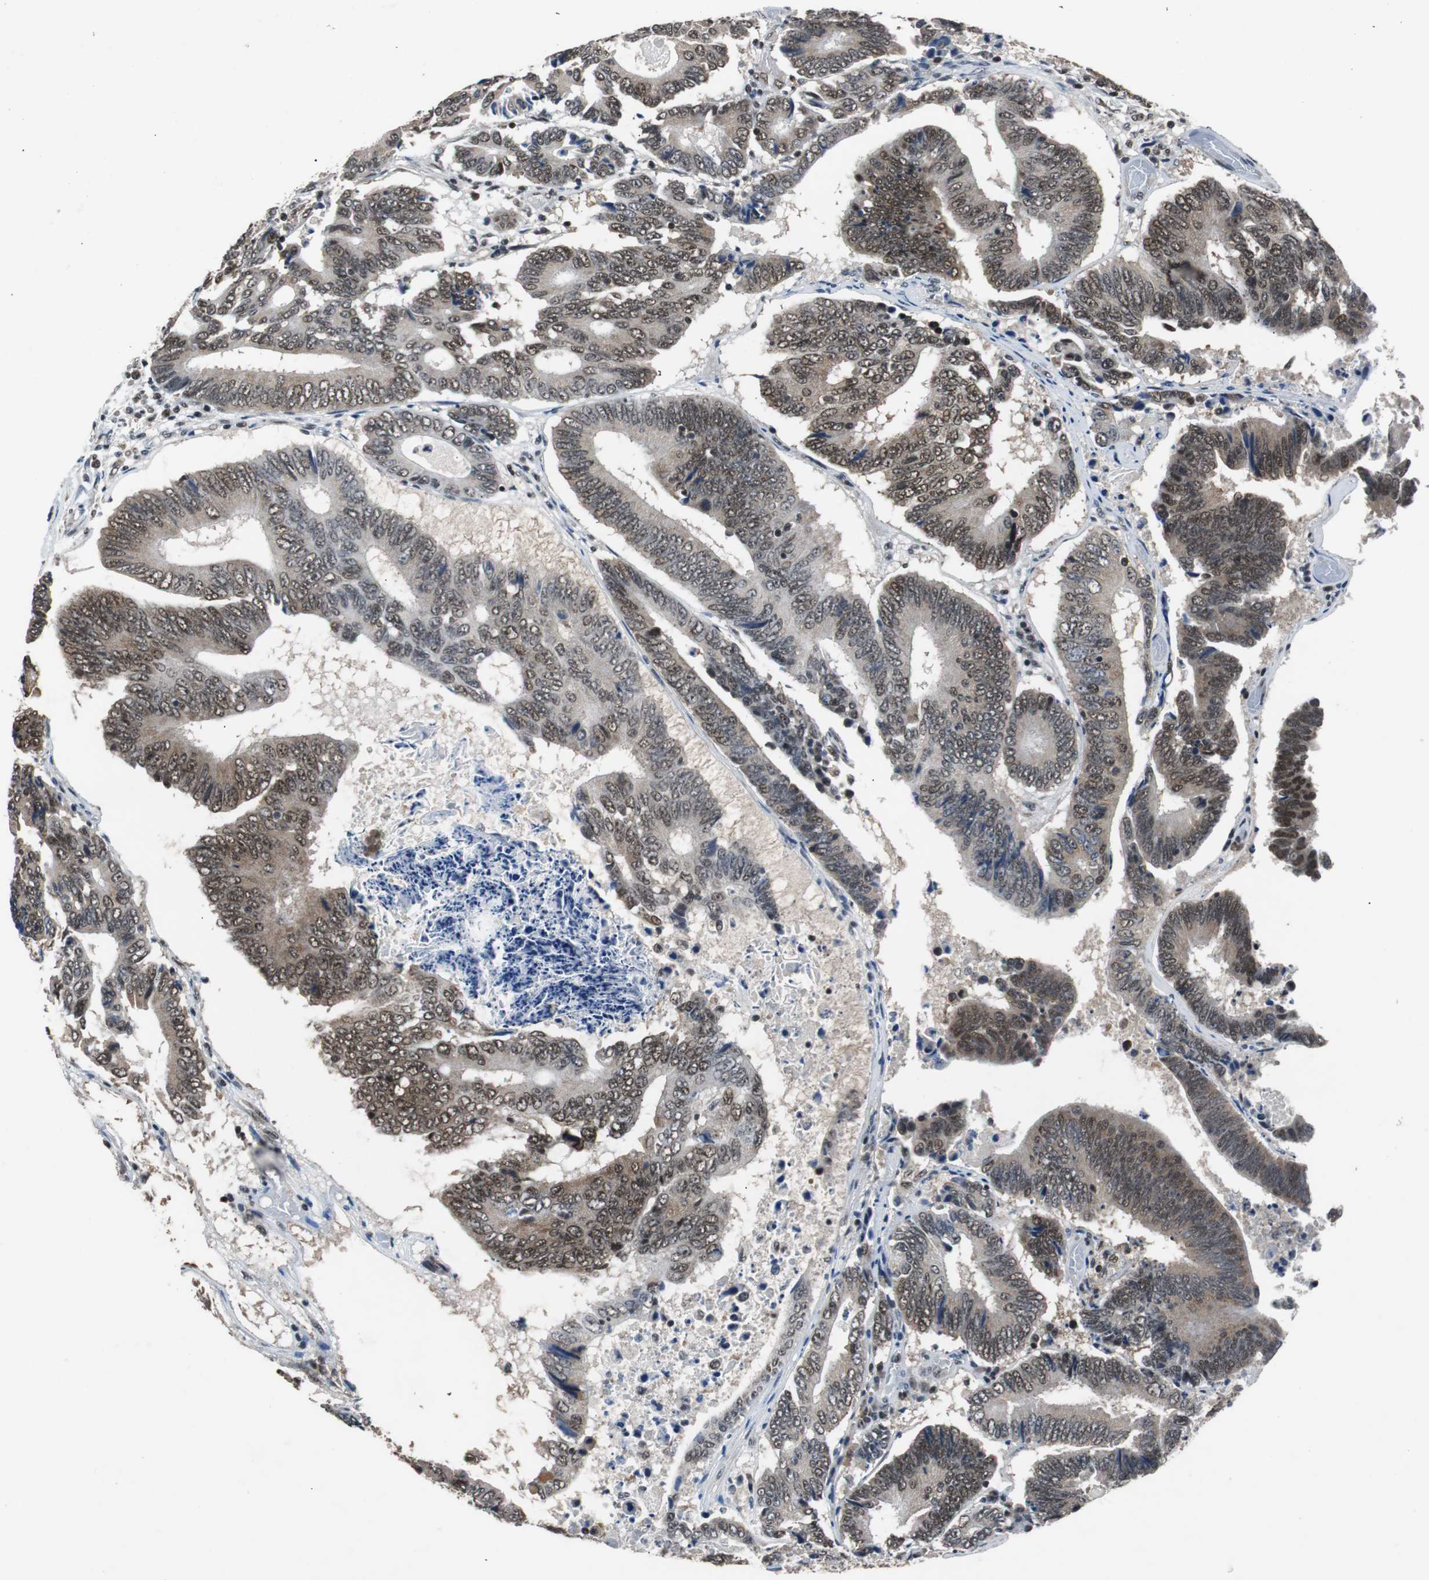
{"staining": {"intensity": "moderate", "quantity": ">75%", "location": "nuclear"}, "tissue": "colorectal cancer", "cell_type": "Tumor cells", "image_type": "cancer", "snomed": [{"axis": "morphology", "description": "Adenocarcinoma, NOS"}, {"axis": "topography", "description": "Colon"}], "caption": "Immunohistochemical staining of human colorectal cancer displays medium levels of moderate nuclear protein expression in about >75% of tumor cells.", "gene": "USP28", "patient": {"sex": "female", "age": 78}}